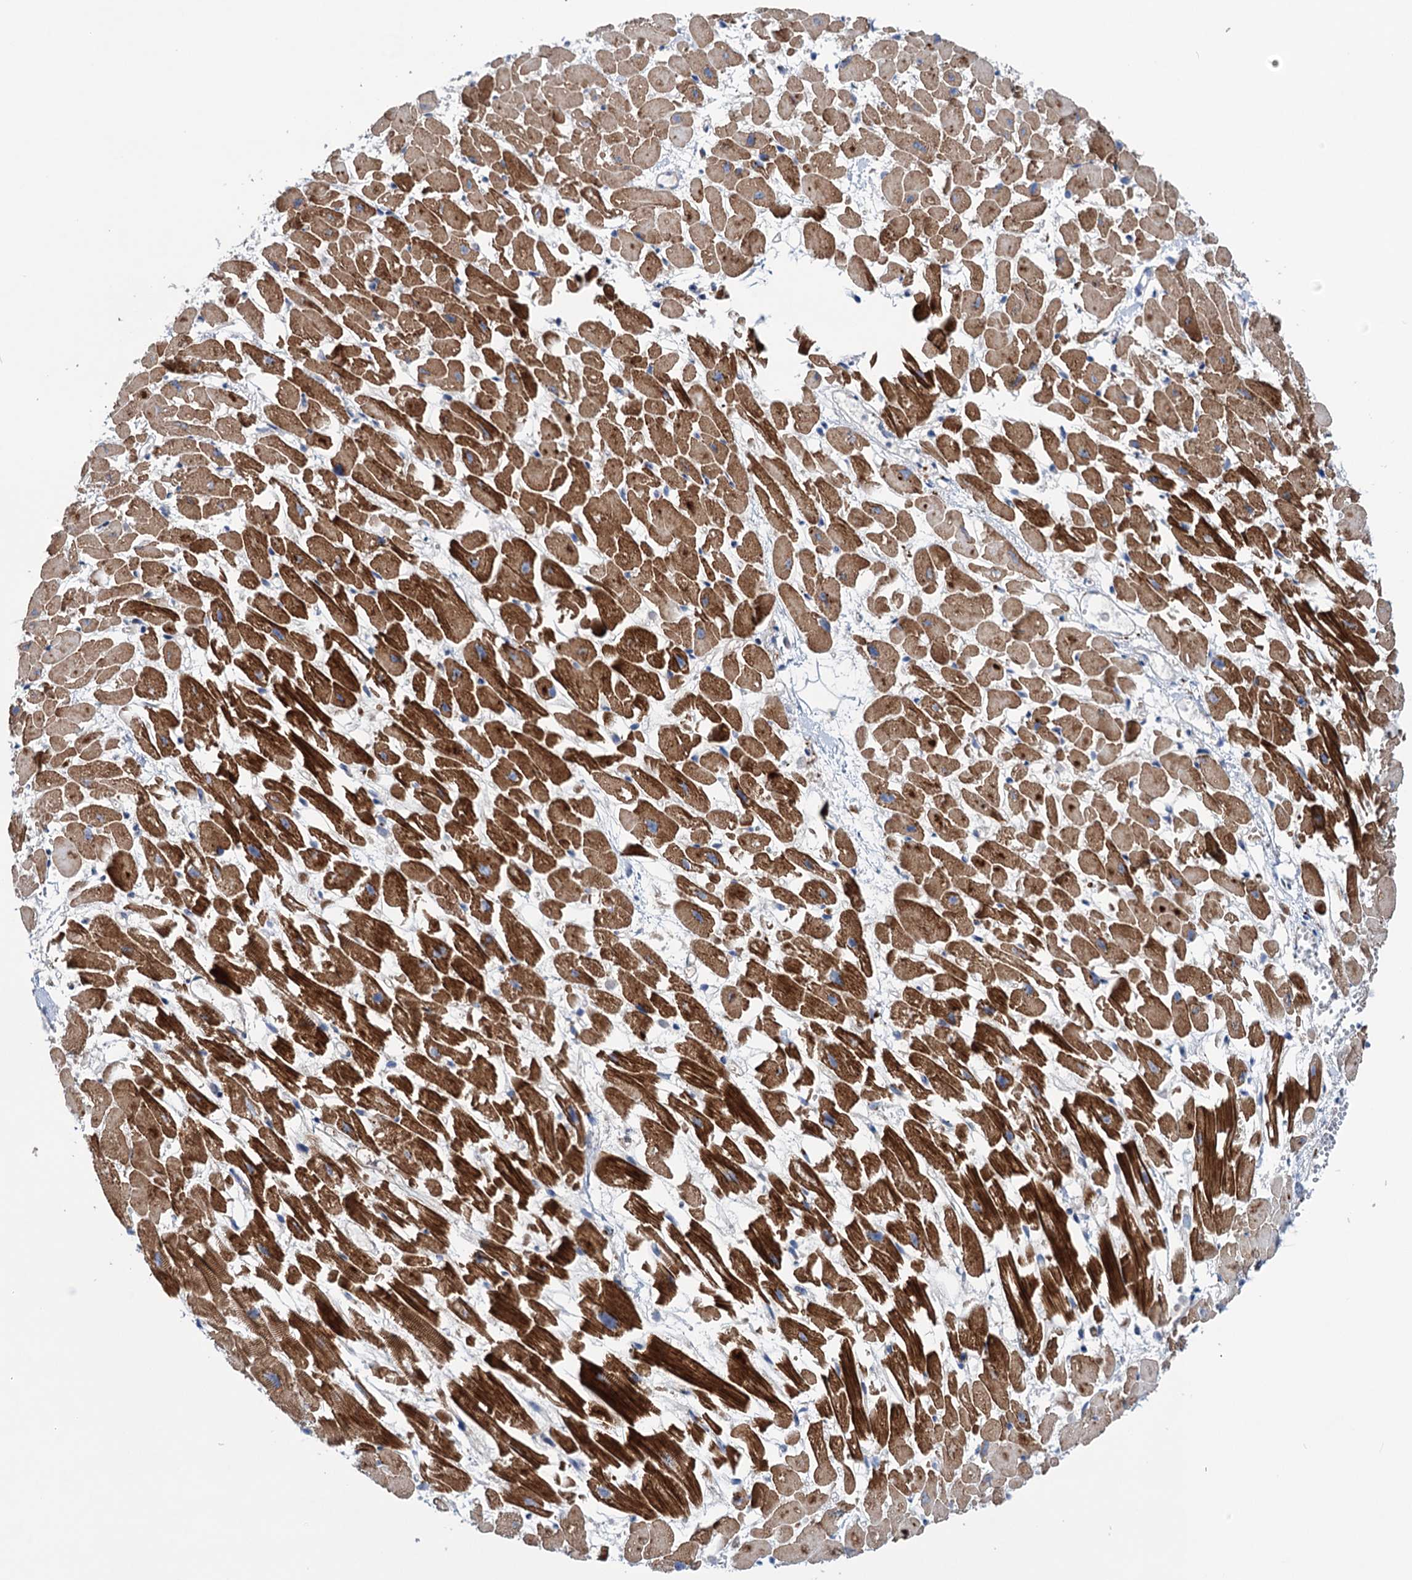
{"staining": {"intensity": "strong", "quantity": ">75%", "location": "cytoplasmic/membranous"}, "tissue": "heart muscle", "cell_type": "Cardiomyocytes", "image_type": "normal", "snomed": [{"axis": "morphology", "description": "Normal tissue, NOS"}, {"axis": "topography", "description": "Heart"}], "caption": "DAB (3,3'-diaminobenzidine) immunohistochemical staining of unremarkable heart muscle reveals strong cytoplasmic/membranous protein expression in approximately >75% of cardiomyocytes.", "gene": "NCAPD2", "patient": {"sex": "female", "age": 64}}